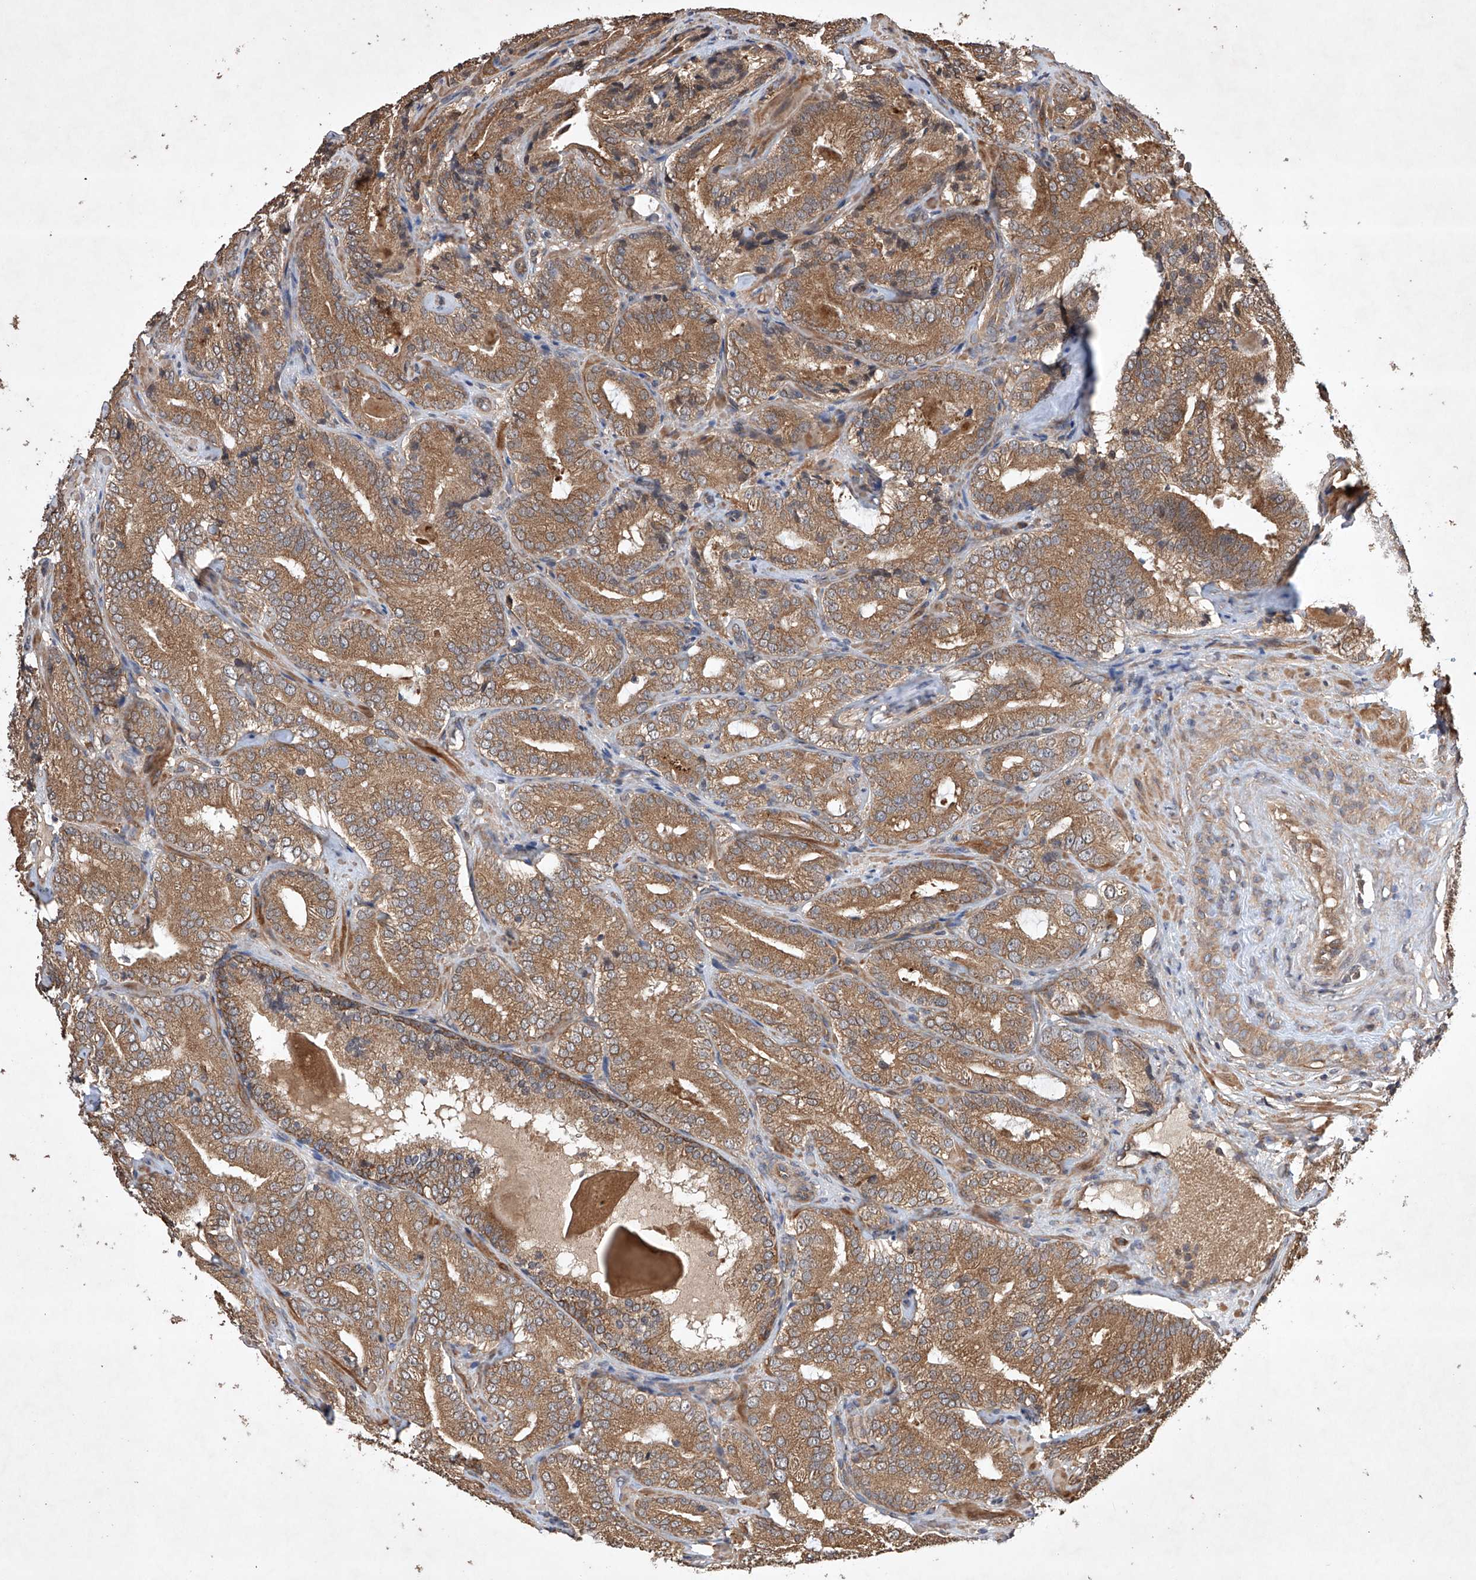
{"staining": {"intensity": "moderate", "quantity": ">75%", "location": "cytoplasmic/membranous"}, "tissue": "prostate cancer", "cell_type": "Tumor cells", "image_type": "cancer", "snomed": [{"axis": "morphology", "description": "Adenocarcinoma, High grade"}, {"axis": "topography", "description": "Prostate"}], "caption": "The micrograph exhibits staining of prostate cancer (adenocarcinoma (high-grade)), revealing moderate cytoplasmic/membranous protein positivity (brown color) within tumor cells.", "gene": "LURAP1", "patient": {"sex": "male", "age": 57}}